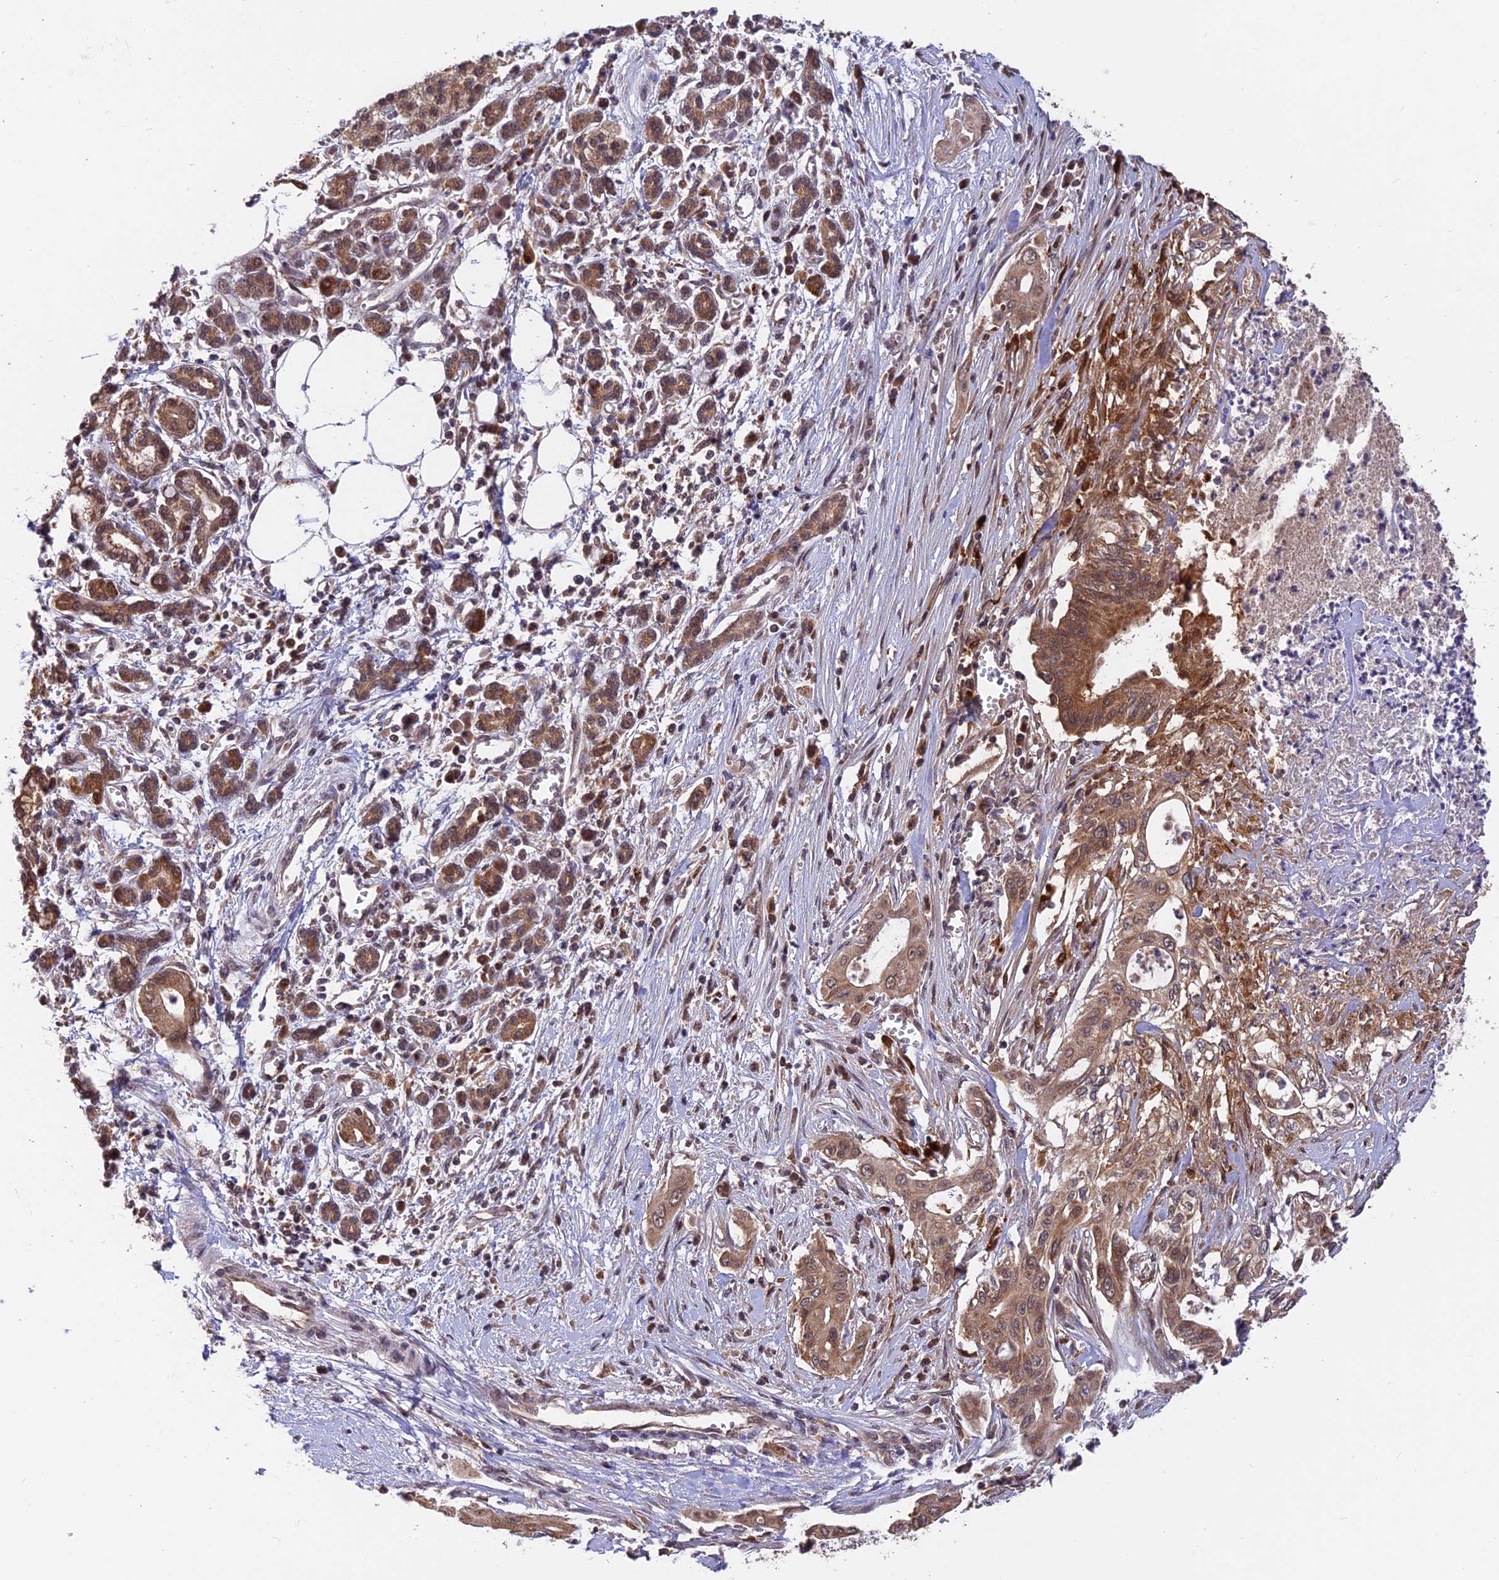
{"staining": {"intensity": "moderate", "quantity": ">75%", "location": "cytoplasmic/membranous"}, "tissue": "pancreatic cancer", "cell_type": "Tumor cells", "image_type": "cancer", "snomed": [{"axis": "morphology", "description": "Adenocarcinoma, NOS"}, {"axis": "topography", "description": "Pancreas"}], "caption": "Brown immunohistochemical staining in human pancreatic cancer (adenocarcinoma) shows moderate cytoplasmic/membranous expression in about >75% of tumor cells.", "gene": "MNS1", "patient": {"sex": "male", "age": 58}}